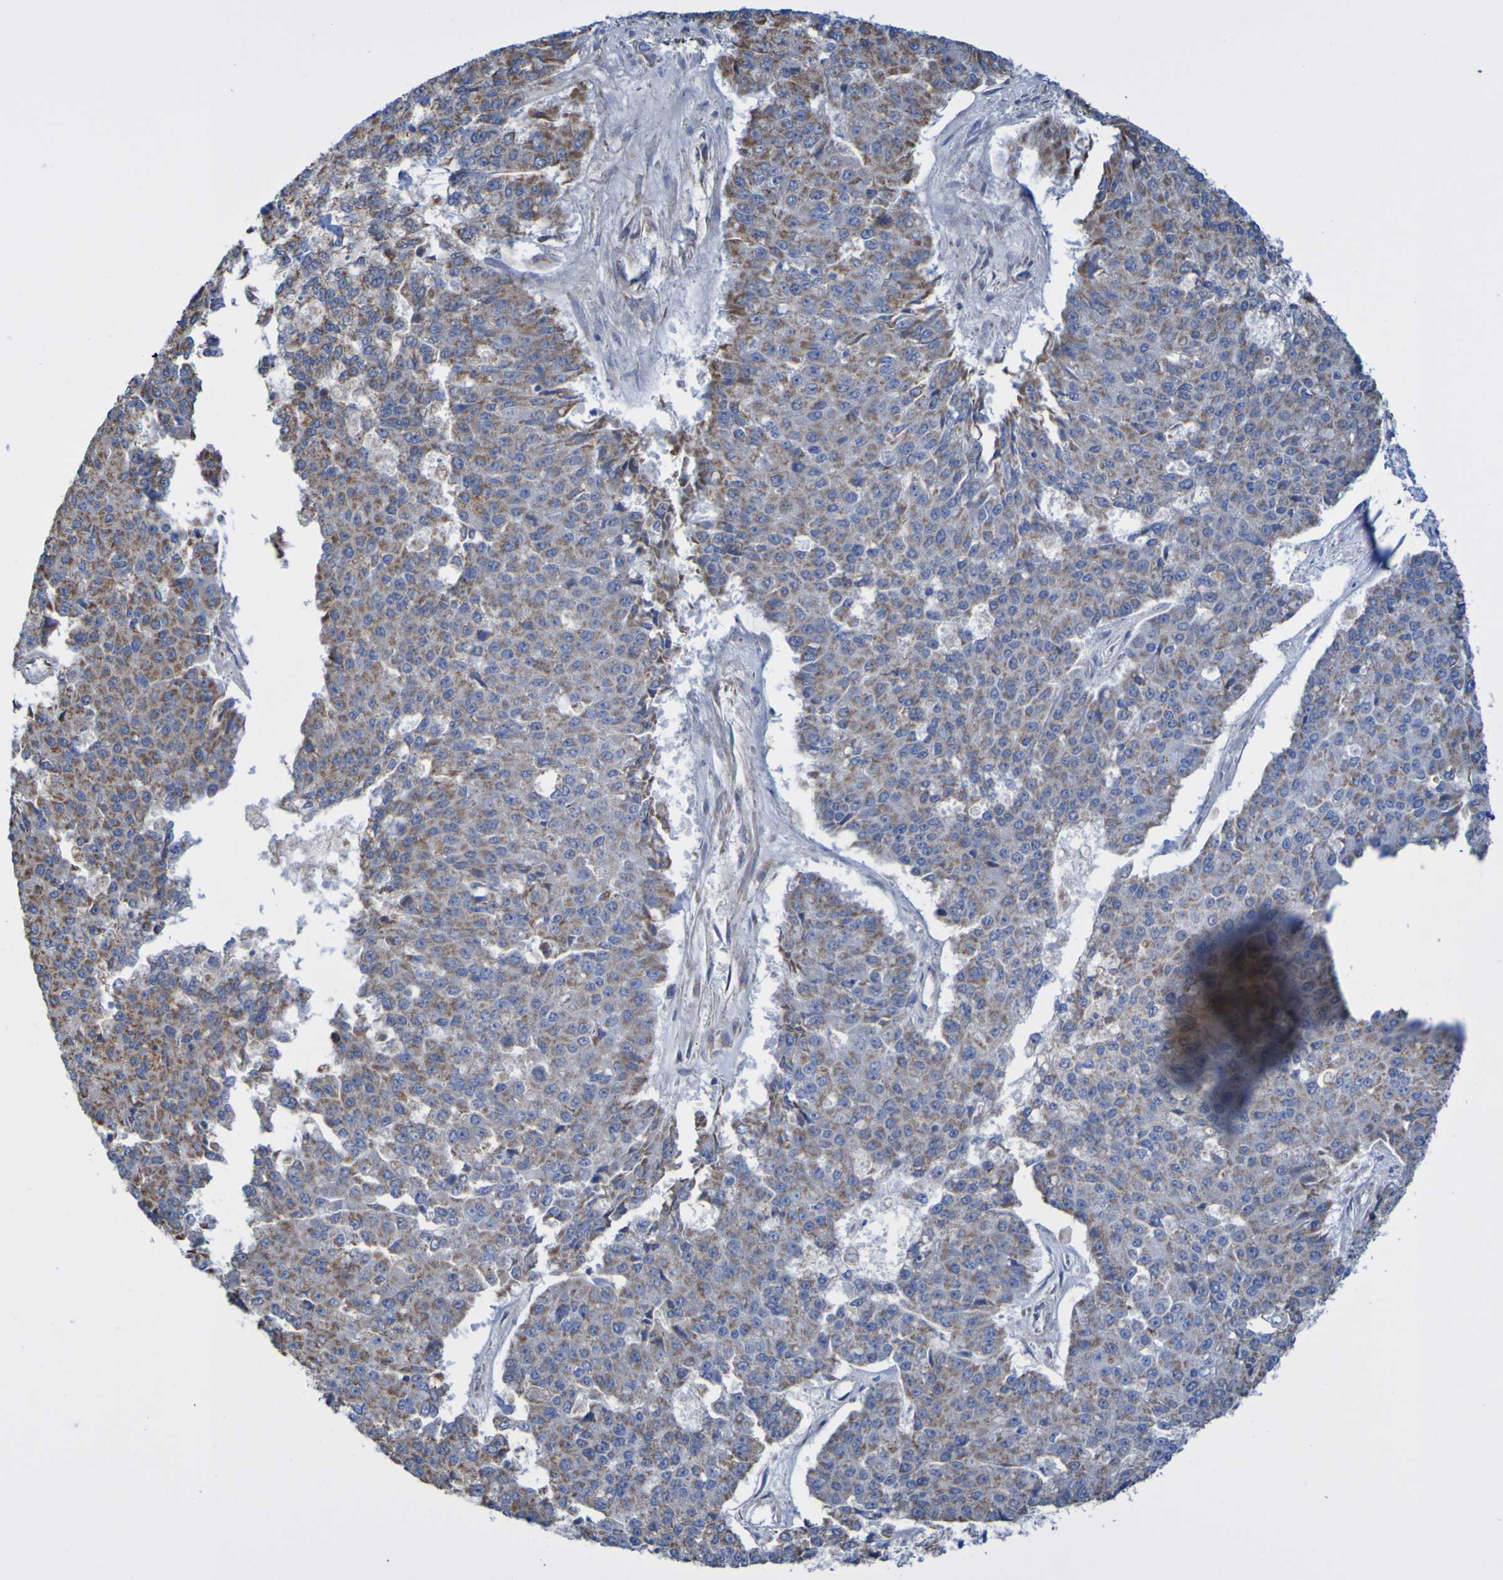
{"staining": {"intensity": "moderate", "quantity": ">75%", "location": "cytoplasmic/membranous"}, "tissue": "pancreatic cancer", "cell_type": "Tumor cells", "image_type": "cancer", "snomed": [{"axis": "morphology", "description": "Adenocarcinoma, NOS"}, {"axis": "topography", "description": "Pancreas"}], "caption": "Pancreatic adenocarcinoma was stained to show a protein in brown. There is medium levels of moderate cytoplasmic/membranous expression in about >75% of tumor cells.", "gene": "CNTN2", "patient": {"sex": "male", "age": 50}}